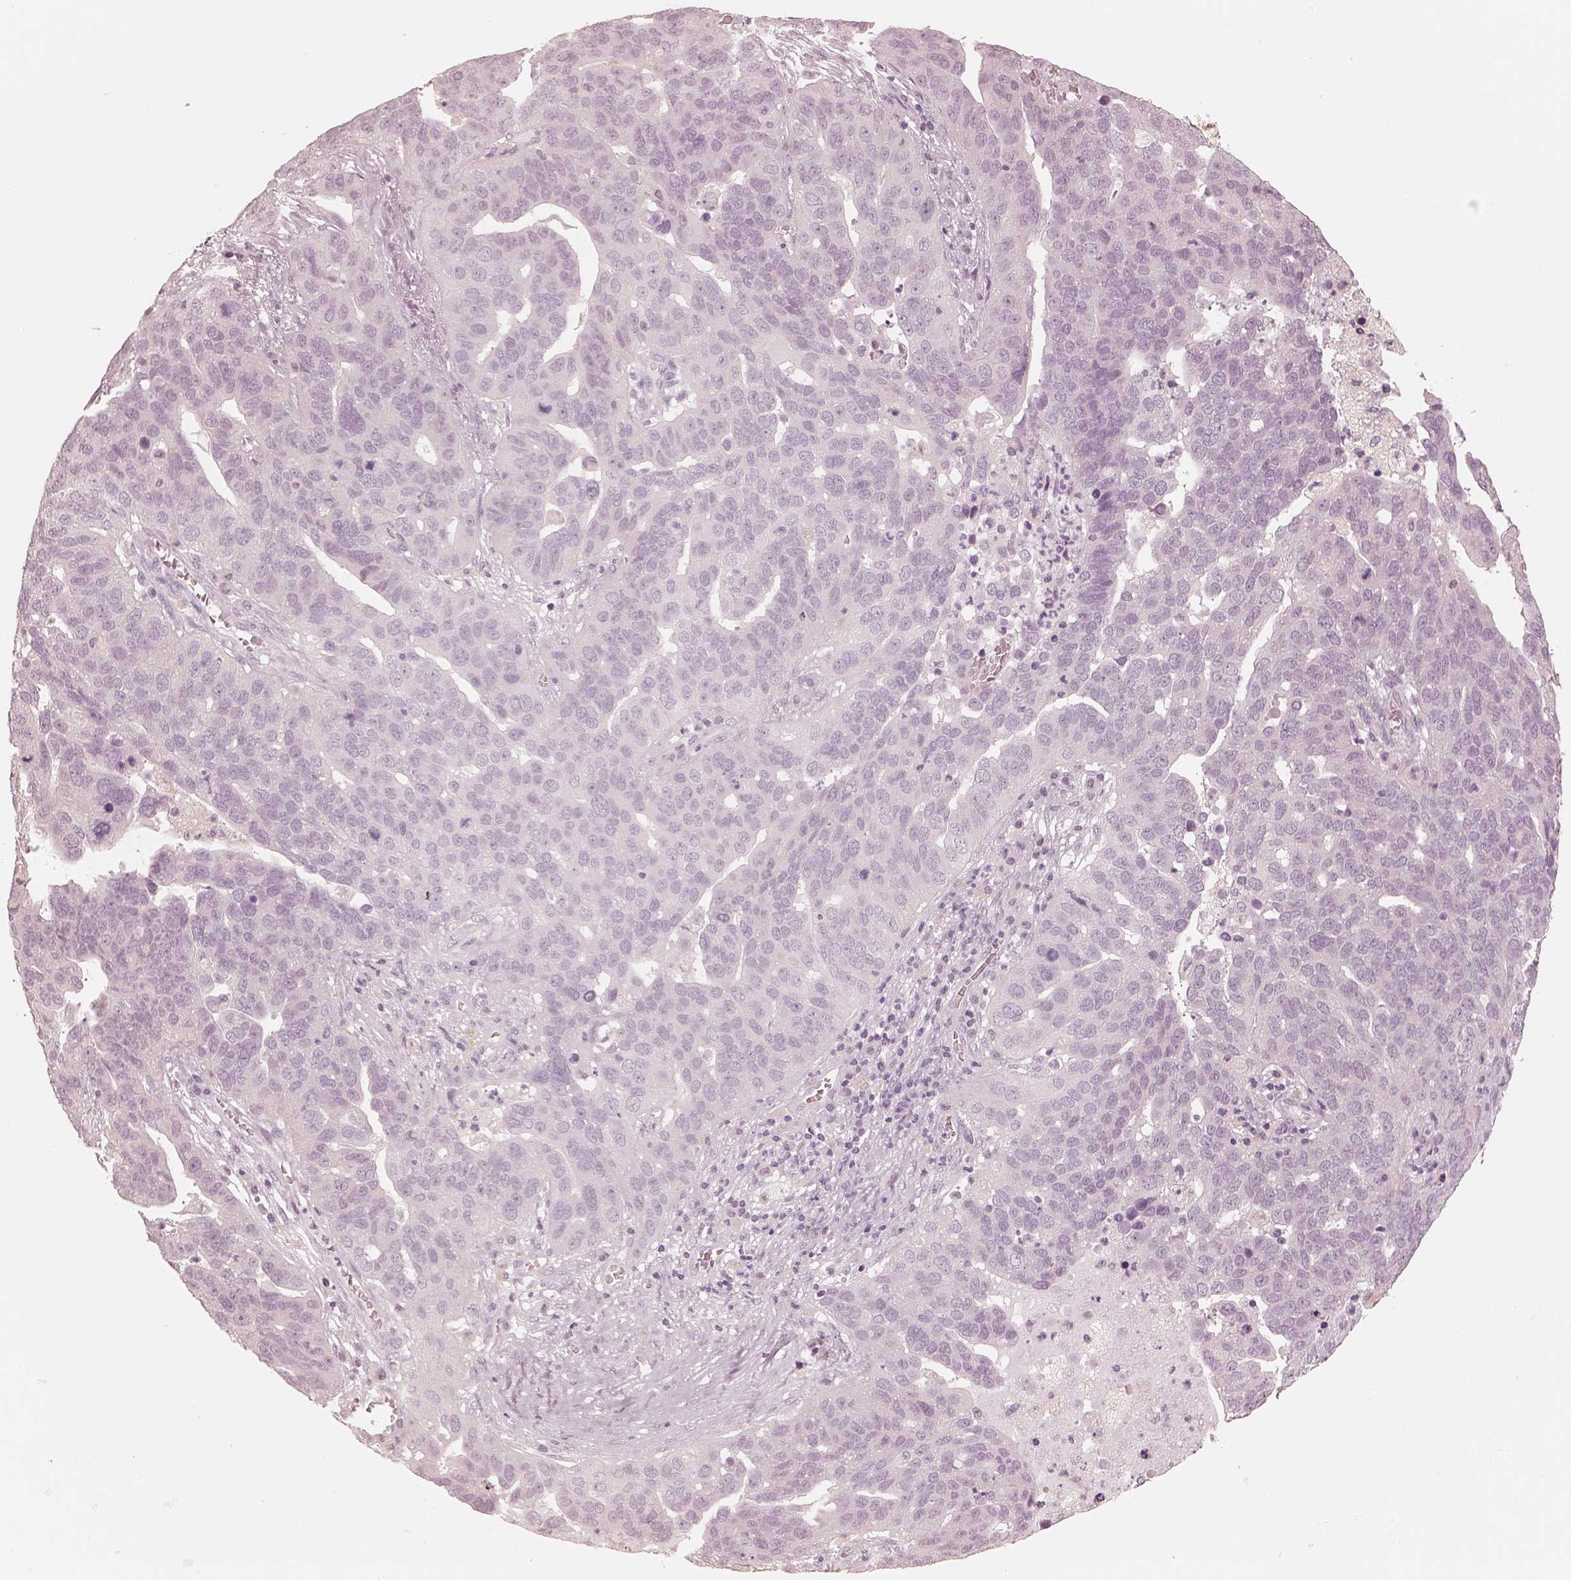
{"staining": {"intensity": "negative", "quantity": "none", "location": "none"}, "tissue": "ovarian cancer", "cell_type": "Tumor cells", "image_type": "cancer", "snomed": [{"axis": "morphology", "description": "Carcinoma, endometroid"}, {"axis": "topography", "description": "Soft tissue"}, {"axis": "topography", "description": "Ovary"}], "caption": "Immunohistochemistry micrograph of ovarian cancer (endometroid carcinoma) stained for a protein (brown), which reveals no expression in tumor cells.", "gene": "CALR3", "patient": {"sex": "female", "age": 52}}